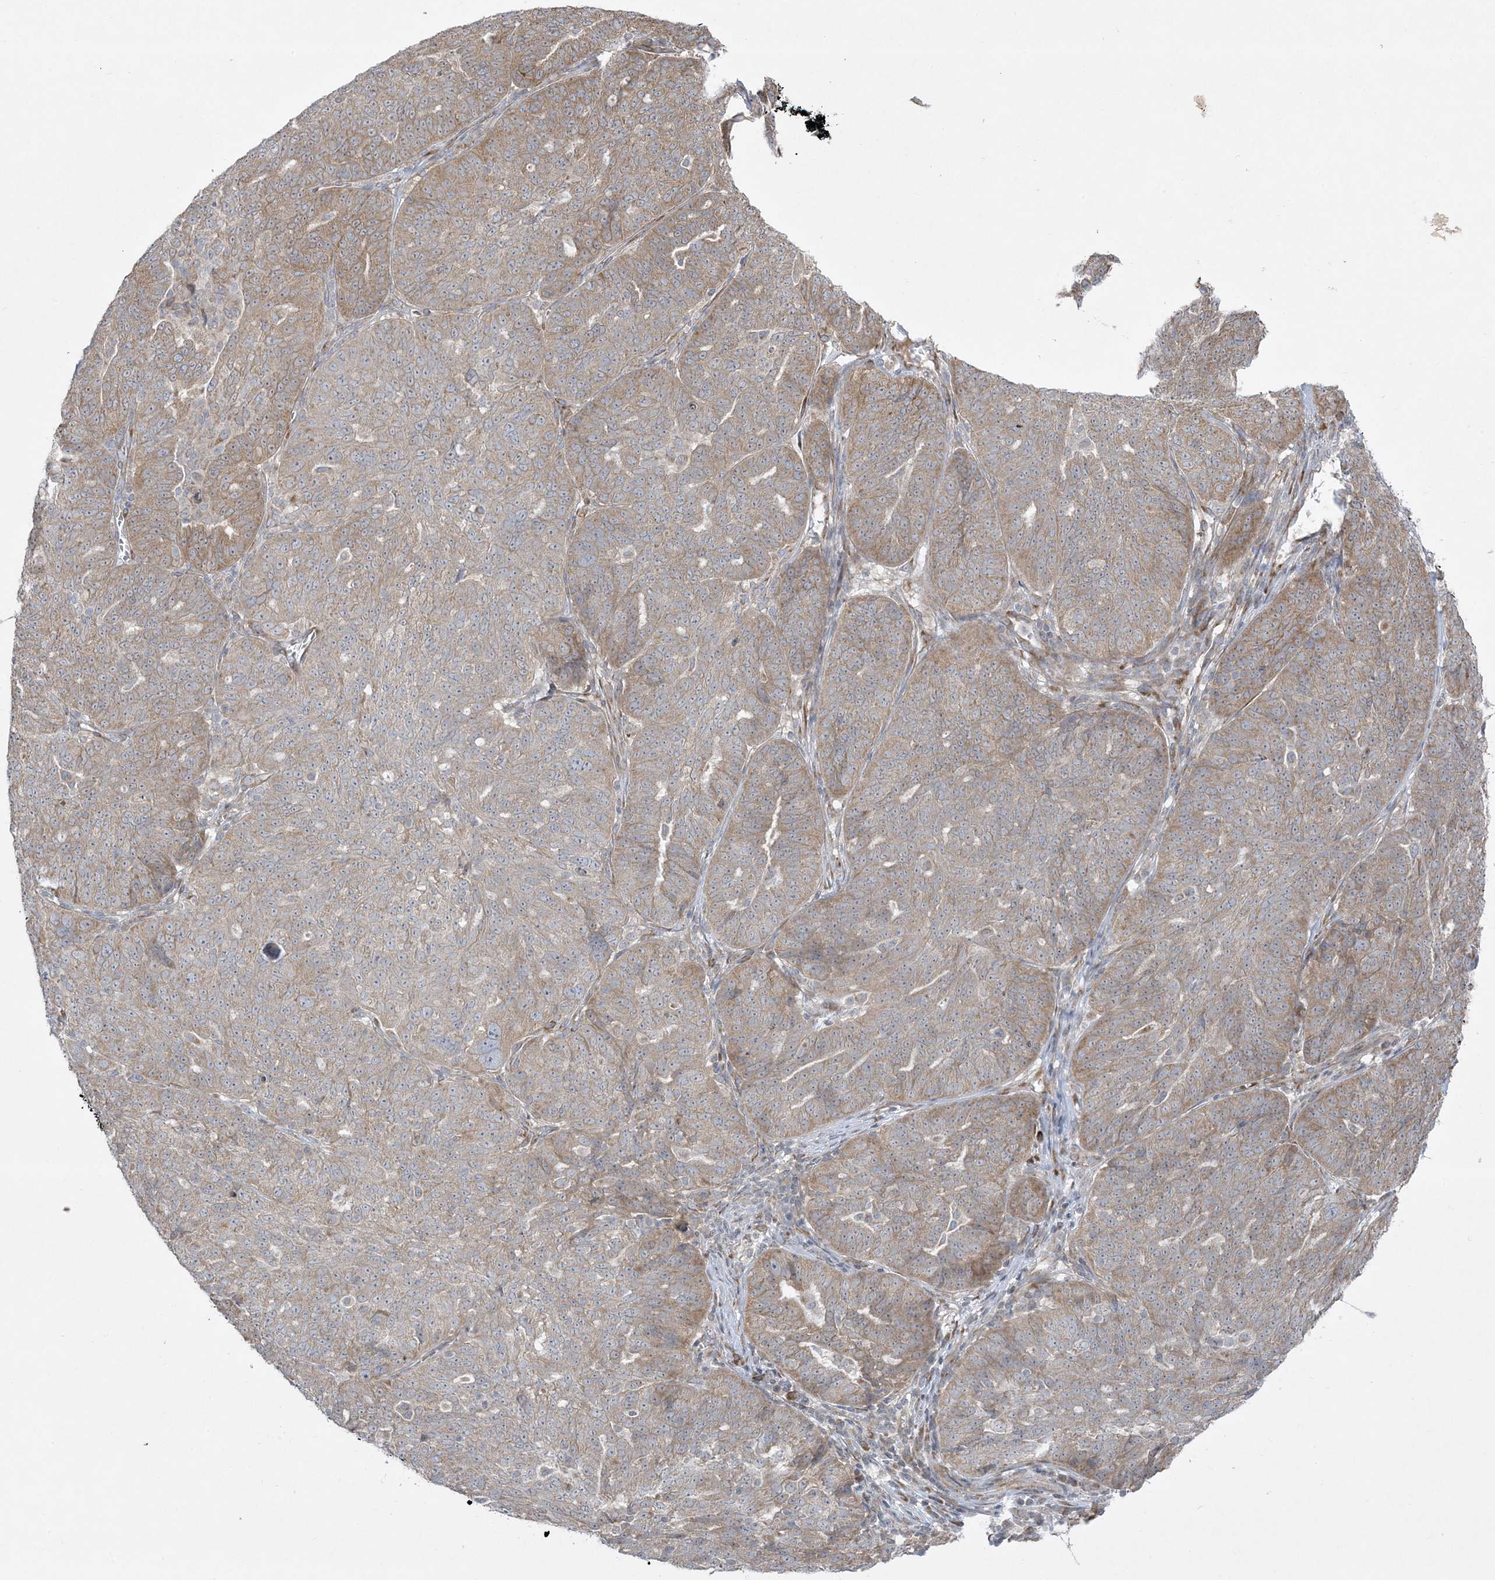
{"staining": {"intensity": "moderate", "quantity": "25%-75%", "location": "cytoplasmic/membranous"}, "tissue": "ovarian cancer", "cell_type": "Tumor cells", "image_type": "cancer", "snomed": [{"axis": "morphology", "description": "Cystadenocarcinoma, serous, NOS"}, {"axis": "topography", "description": "Ovary"}], "caption": "Immunohistochemical staining of ovarian serous cystadenocarcinoma shows medium levels of moderate cytoplasmic/membranous protein expression in approximately 25%-75% of tumor cells.", "gene": "ZNF263", "patient": {"sex": "female", "age": 59}}